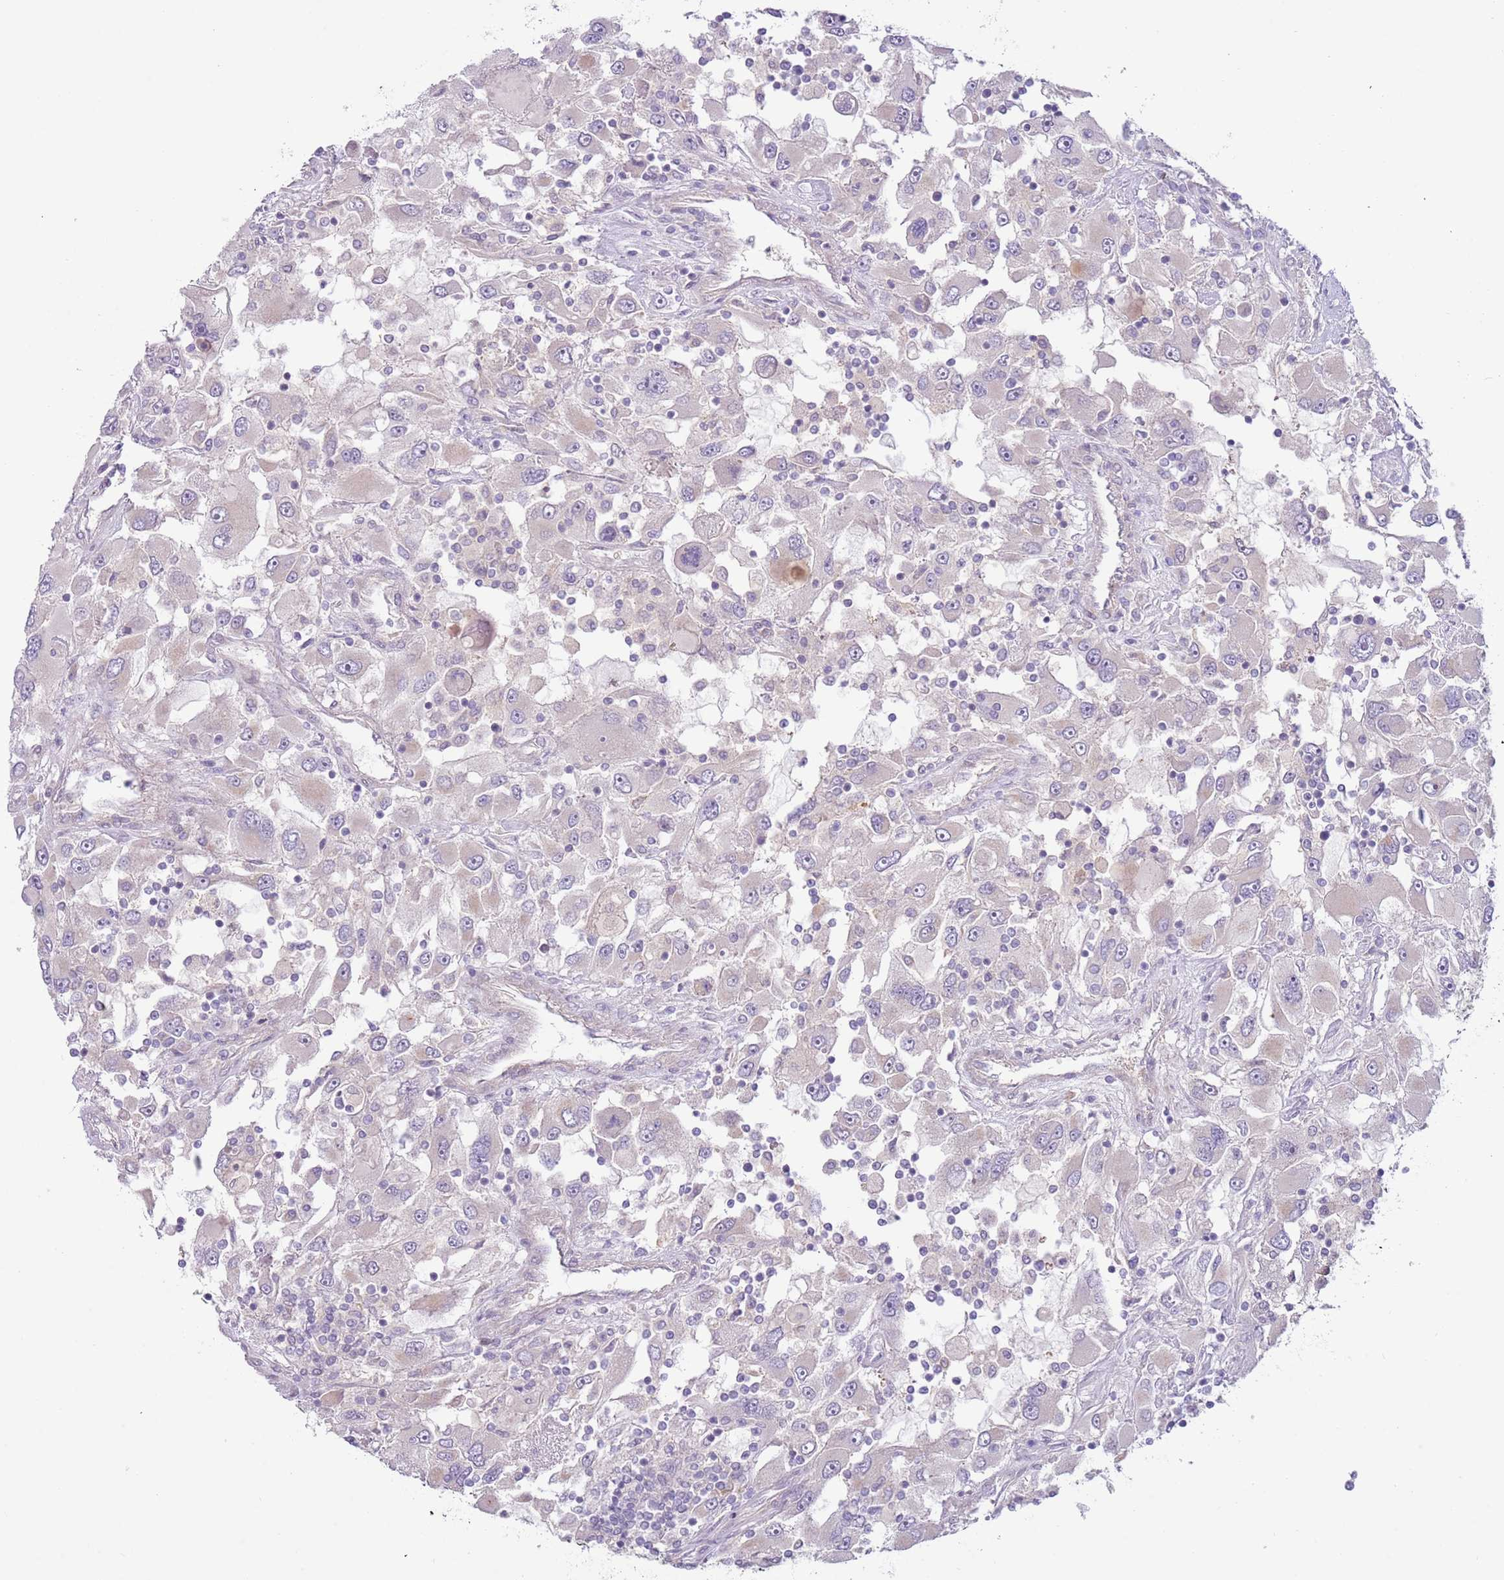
{"staining": {"intensity": "negative", "quantity": "none", "location": "none"}, "tissue": "renal cancer", "cell_type": "Tumor cells", "image_type": "cancer", "snomed": [{"axis": "morphology", "description": "Adenocarcinoma, NOS"}, {"axis": "topography", "description": "Kidney"}], "caption": "Immunohistochemical staining of human renal cancer (adenocarcinoma) shows no significant expression in tumor cells. Brightfield microscopy of immunohistochemistry stained with DAB (3,3'-diaminobenzidine) (brown) and hematoxylin (blue), captured at high magnification.", "gene": "MRO", "patient": {"sex": "female", "age": 52}}